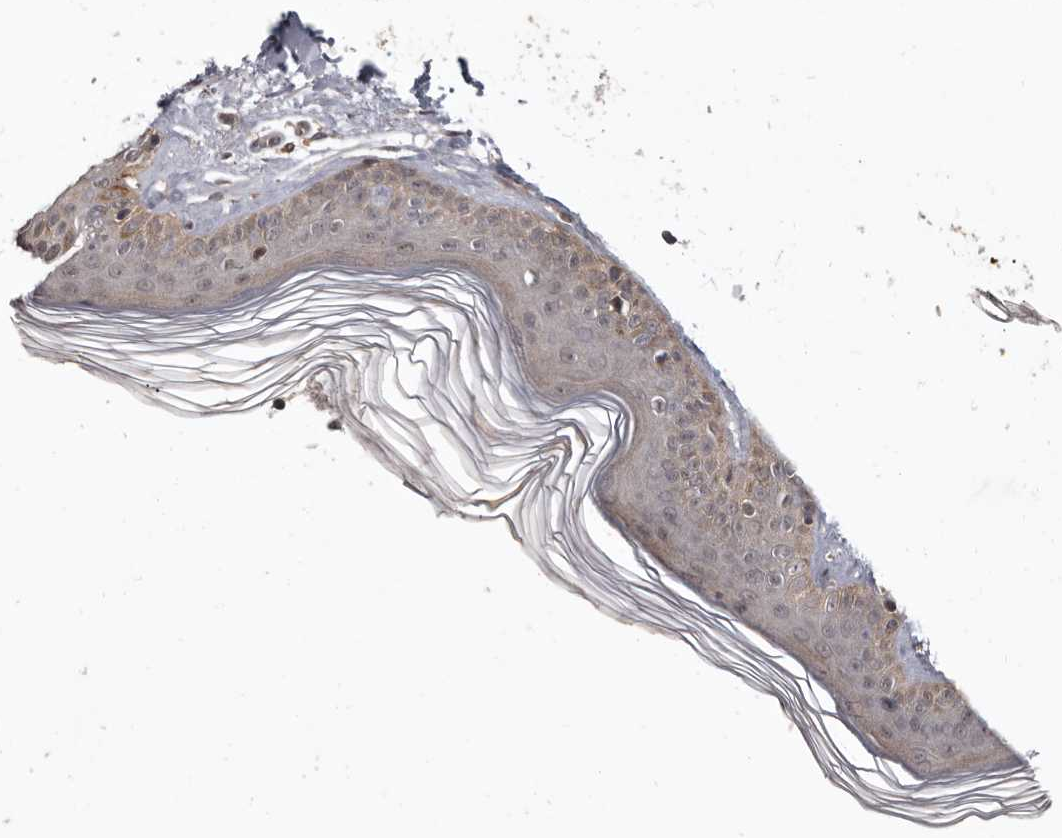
{"staining": {"intensity": "negative", "quantity": "none", "location": "none"}, "tissue": "skin", "cell_type": "Fibroblasts", "image_type": "normal", "snomed": [{"axis": "morphology", "description": "Normal tissue, NOS"}, {"axis": "topography", "description": "Skin"}], "caption": "Immunohistochemical staining of normal skin demonstrates no significant staining in fibroblasts.", "gene": "FGFR4", "patient": {"sex": "female", "age": 64}}